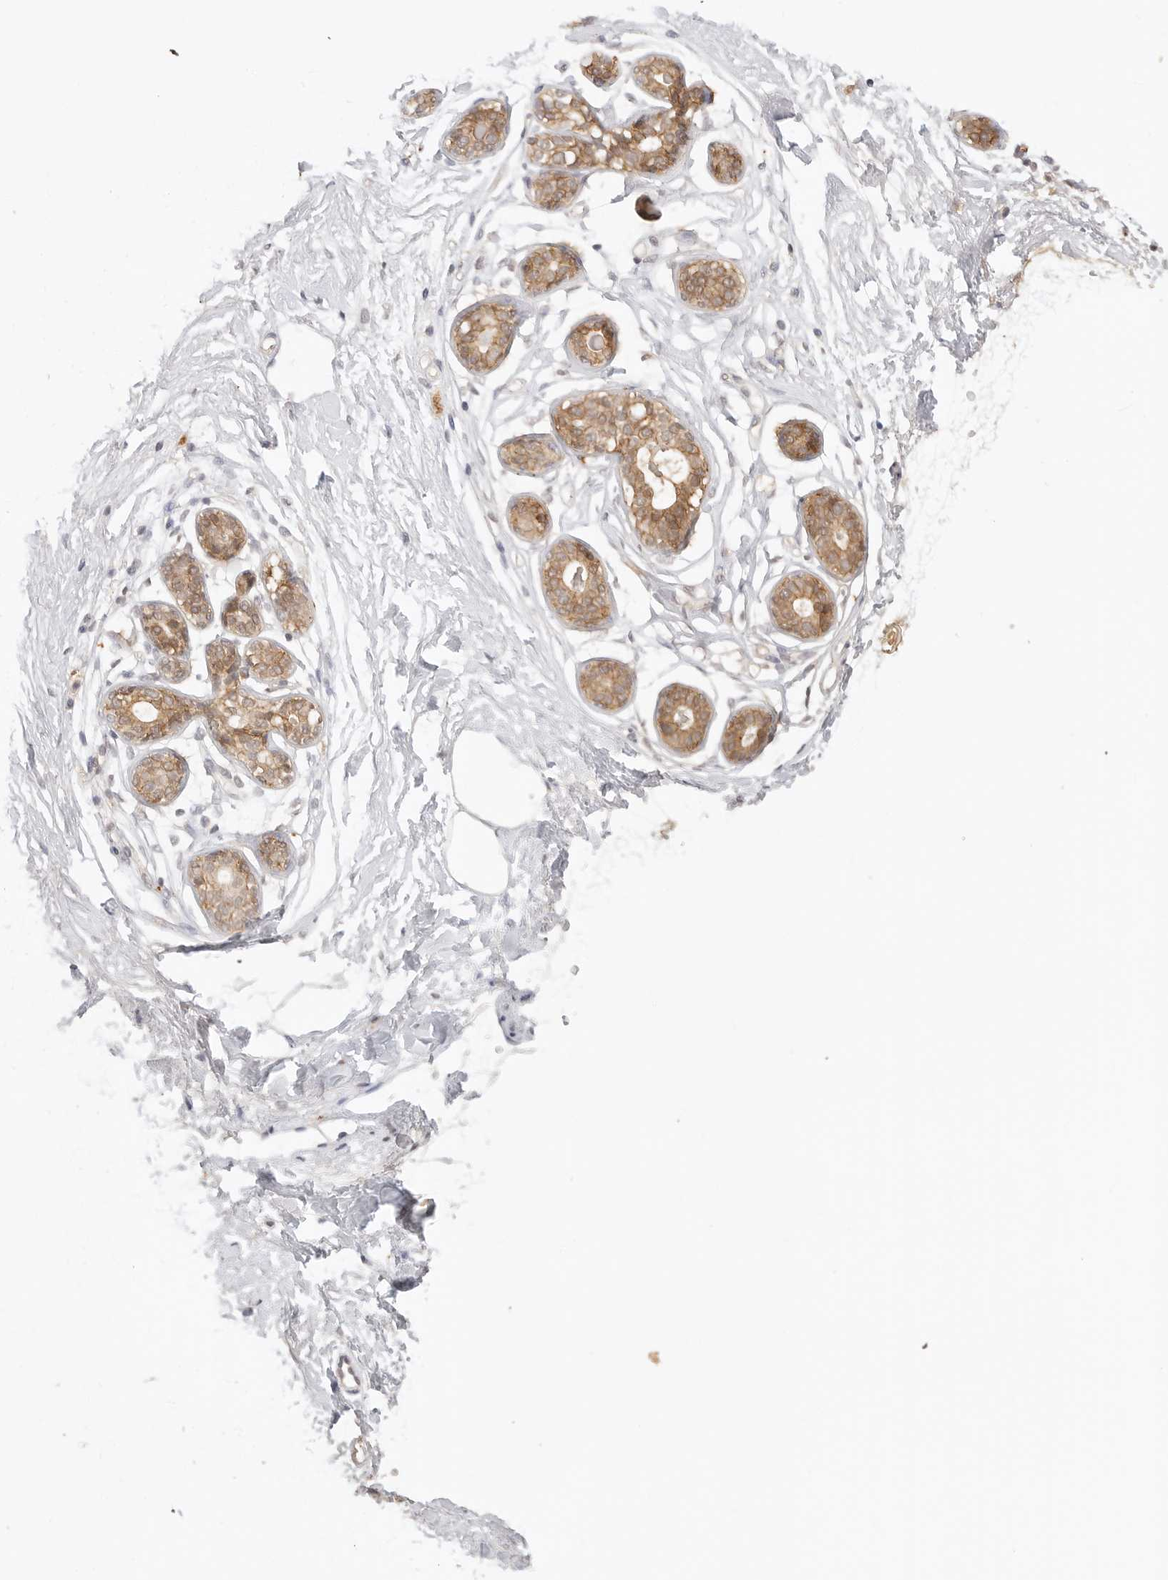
{"staining": {"intensity": "negative", "quantity": "none", "location": "none"}, "tissue": "breast", "cell_type": "Adipocytes", "image_type": "normal", "snomed": [{"axis": "morphology", "description": "Normal tissue, NOS"}, {"axis": "topography", "description": "Breast"}], "caption": "Immunohistochemistry of normal human breast reveals no positivity in adipocytes.", "gene": "EPHA1", "patient": {"sex": "female", "age": 23}}